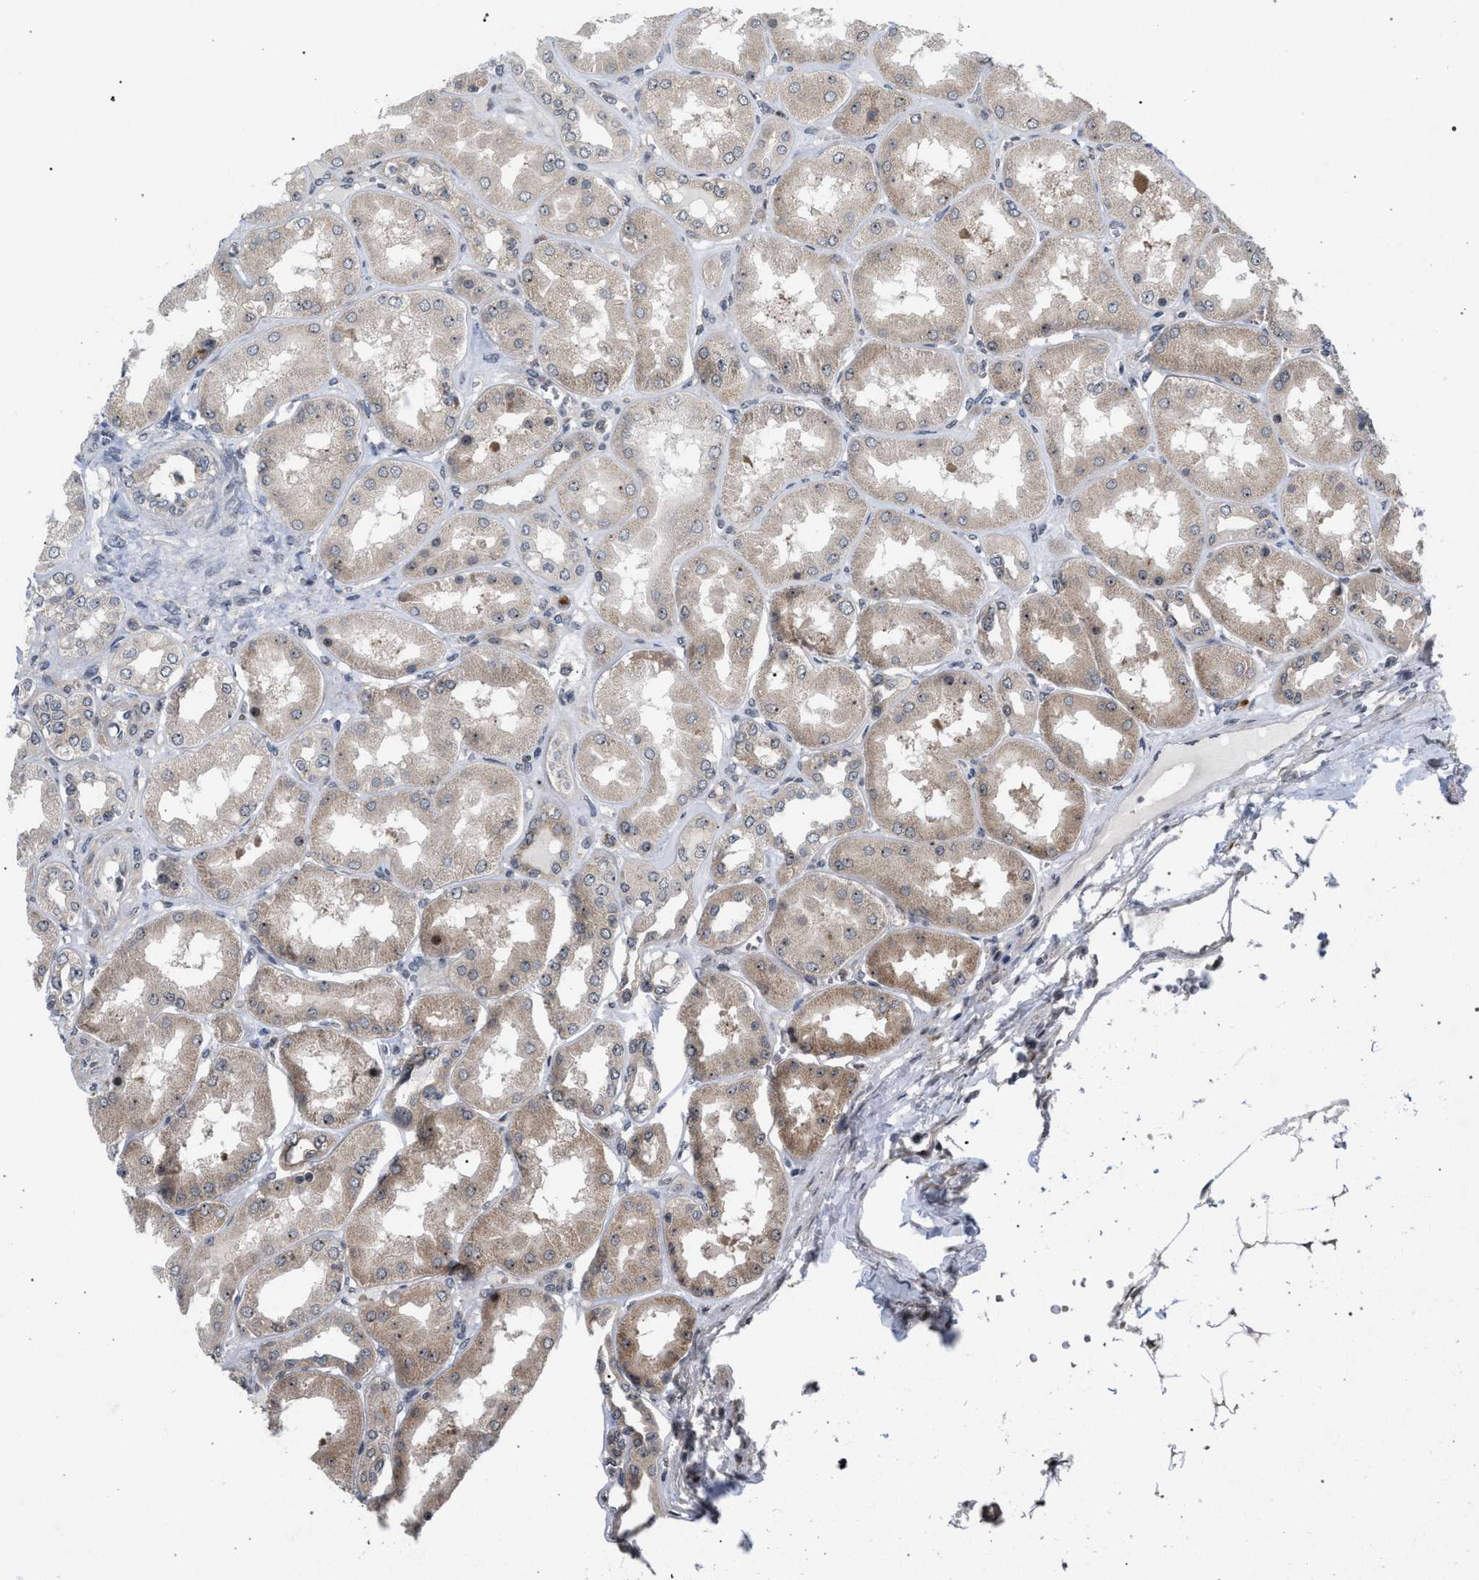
{"staining": {"intensity": "moderate", "quantity": "25%-75%", "location": "cytoplasmic/membranous,nuclear"}, "tissue": "kidney", "cell_type": "Cells in tubules", "image_type": "normal", "snomed": [{"axis": "morphology", "description": "Normal tissue, NOS"}, {"axis": "topography", "description": "Kidney"}], "caption": "High-magnification brightfield microscopy of normal kidney stained with DAB (3,3'-diaminobenzidine) (brown) and counterstained with hematoxylin (blue). cells in tubules exhibit moderate cytoplasmic/membranous,nuclear expression is appreciated in about25%-75% of cells. The staining was performed using DAB (3,3'-diaminobenzidine), with brown indicating positive protein expression. Nuclei are stained blue with hematoxylin.", "gene": "IRAK4", "patient": {"sex": "female", "age": 56}}